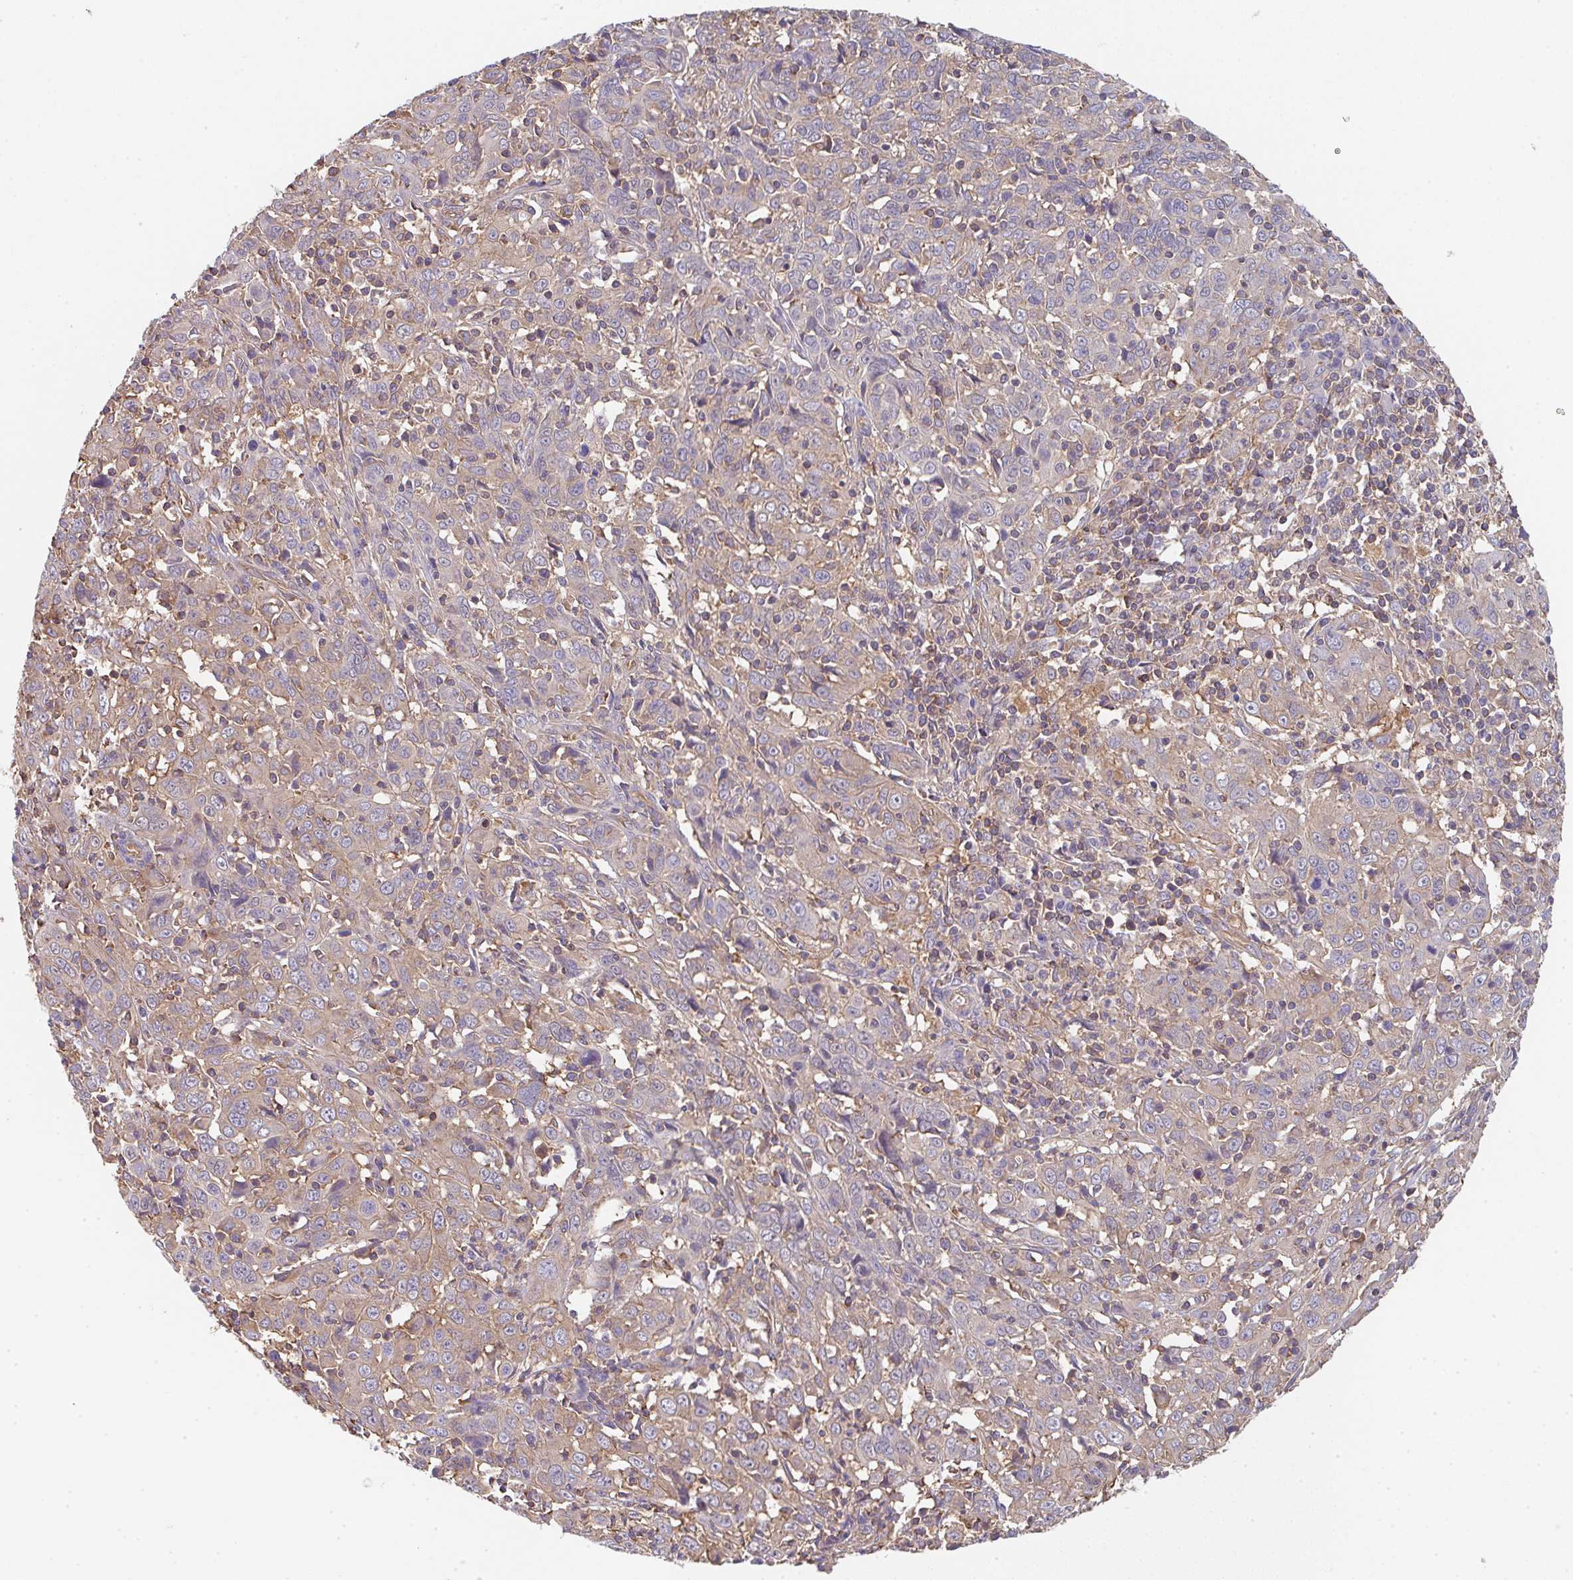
{"staining": {"intensity": "weak", "quantity": "<25%", "location": "cytoplasmic/membranous"}, "tissue": "cervical cancer", "cell_type": "Tumor cells", "image_type": "cancer", "snomed": [{"axis": "morphology", "description": "Squamous cell carcinoma, NOS"}, {"axis": "topography", "description": "Cervix"}], "caption": "The image displays no significant staining in tumor cells of cervical squamous cell carcinoma.", "gene": "TMEM229A", "patient": {"sex": "female", "age": 46}}